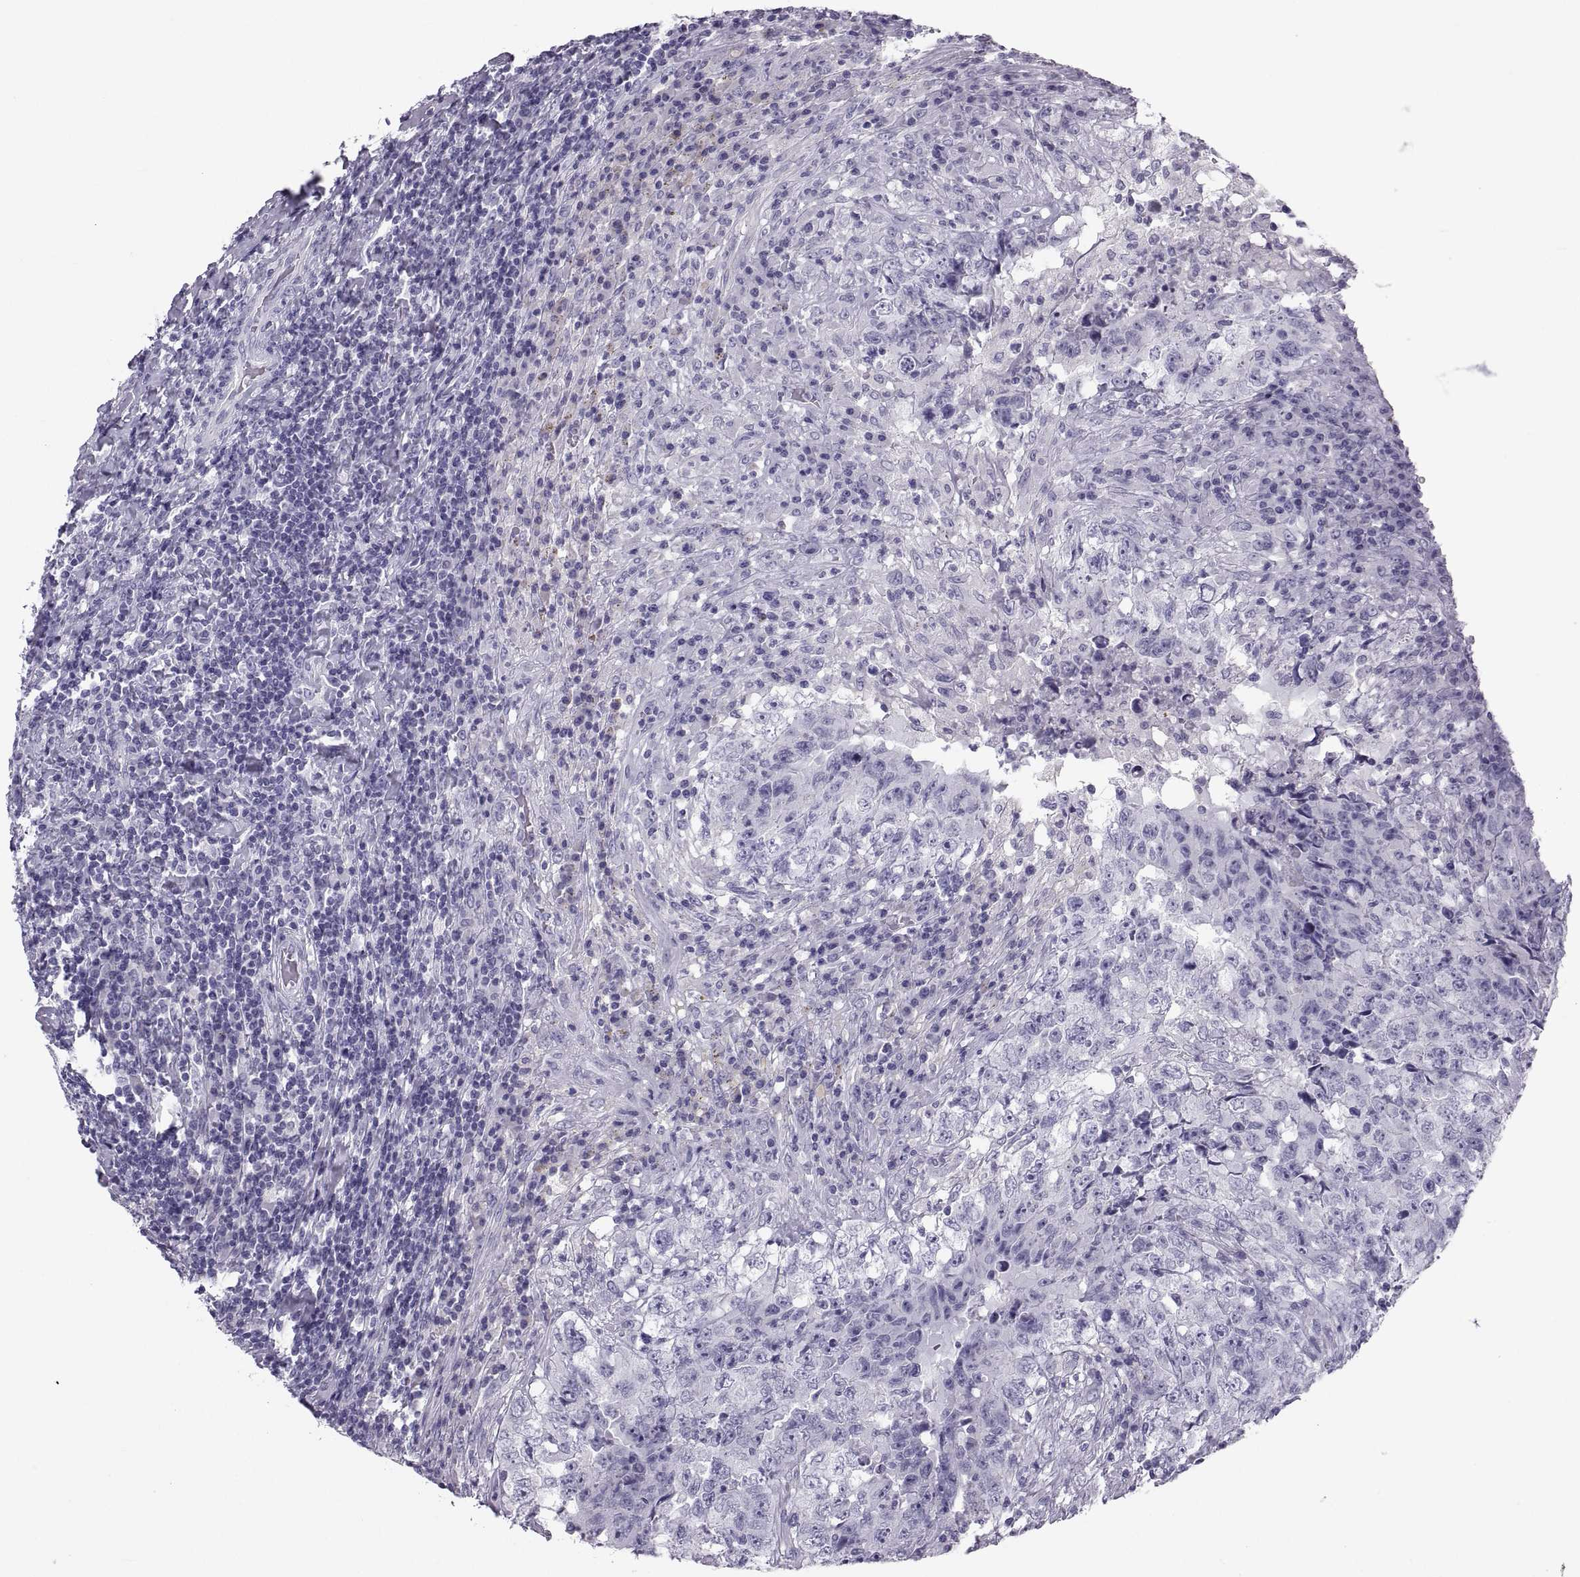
{"staining": {"intensity": "negative", "quantity": "none", "location": "none"}, "tissue": "testis cancer", "cell_type": "Tumor cells", "image_type": "cancer", "snomed": [{"axis": "morphology", "description": "Necrosis, NOS"}, {"axis": "morphology", "description": "Carcinoma, Embryonal, NOS"}, {"axis": "topography", "description": "Testis"}], "caption": "Human testis embryonal carcinoma stained for a protein using immunohistochemistry (IHC) reveals no positivity in tumor cells.", "gene": "PCSK1N", "patient": {"sex": "male", "age": 19}}